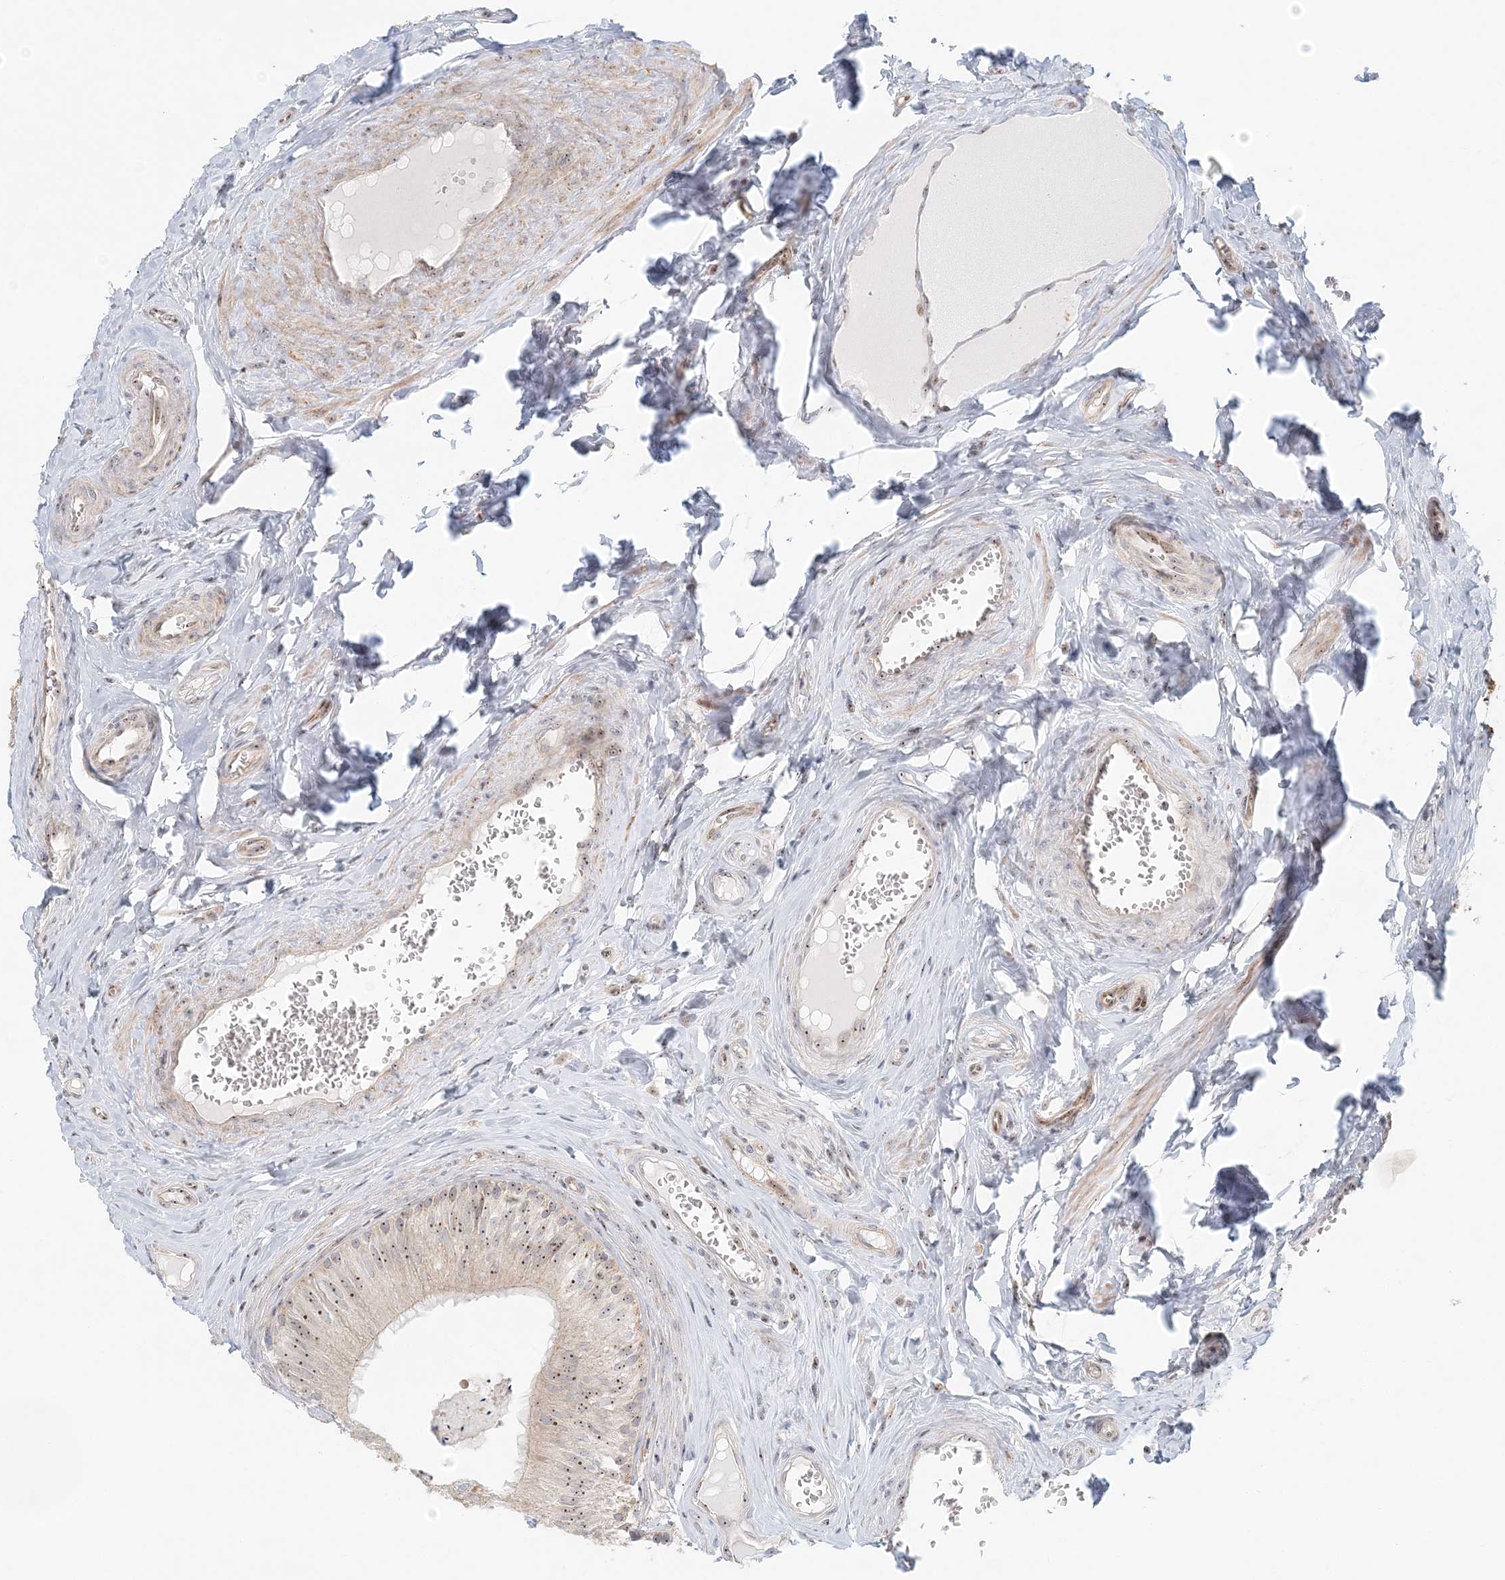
{"staining": {"intensity": "moderate", "quantity": ">75%", "location": "nuclear"}, "tissue": "epididymis", "cell_type": "Glandular cells", "image_type": "normal", "snomed": [{"axis": "morphology", "description": "Normal tissue, NOS"}, {"axis": "topography", "description": "Epididymis"}], "caption": "Glandular cells reveal moderate nuclear expression in approximately >75% of cells in benign epididymis. (DAB IHC with brightfield microscopy, high magnification).", "gene": "UBE2F", "patient": {"sex": "male", "age": 46}}